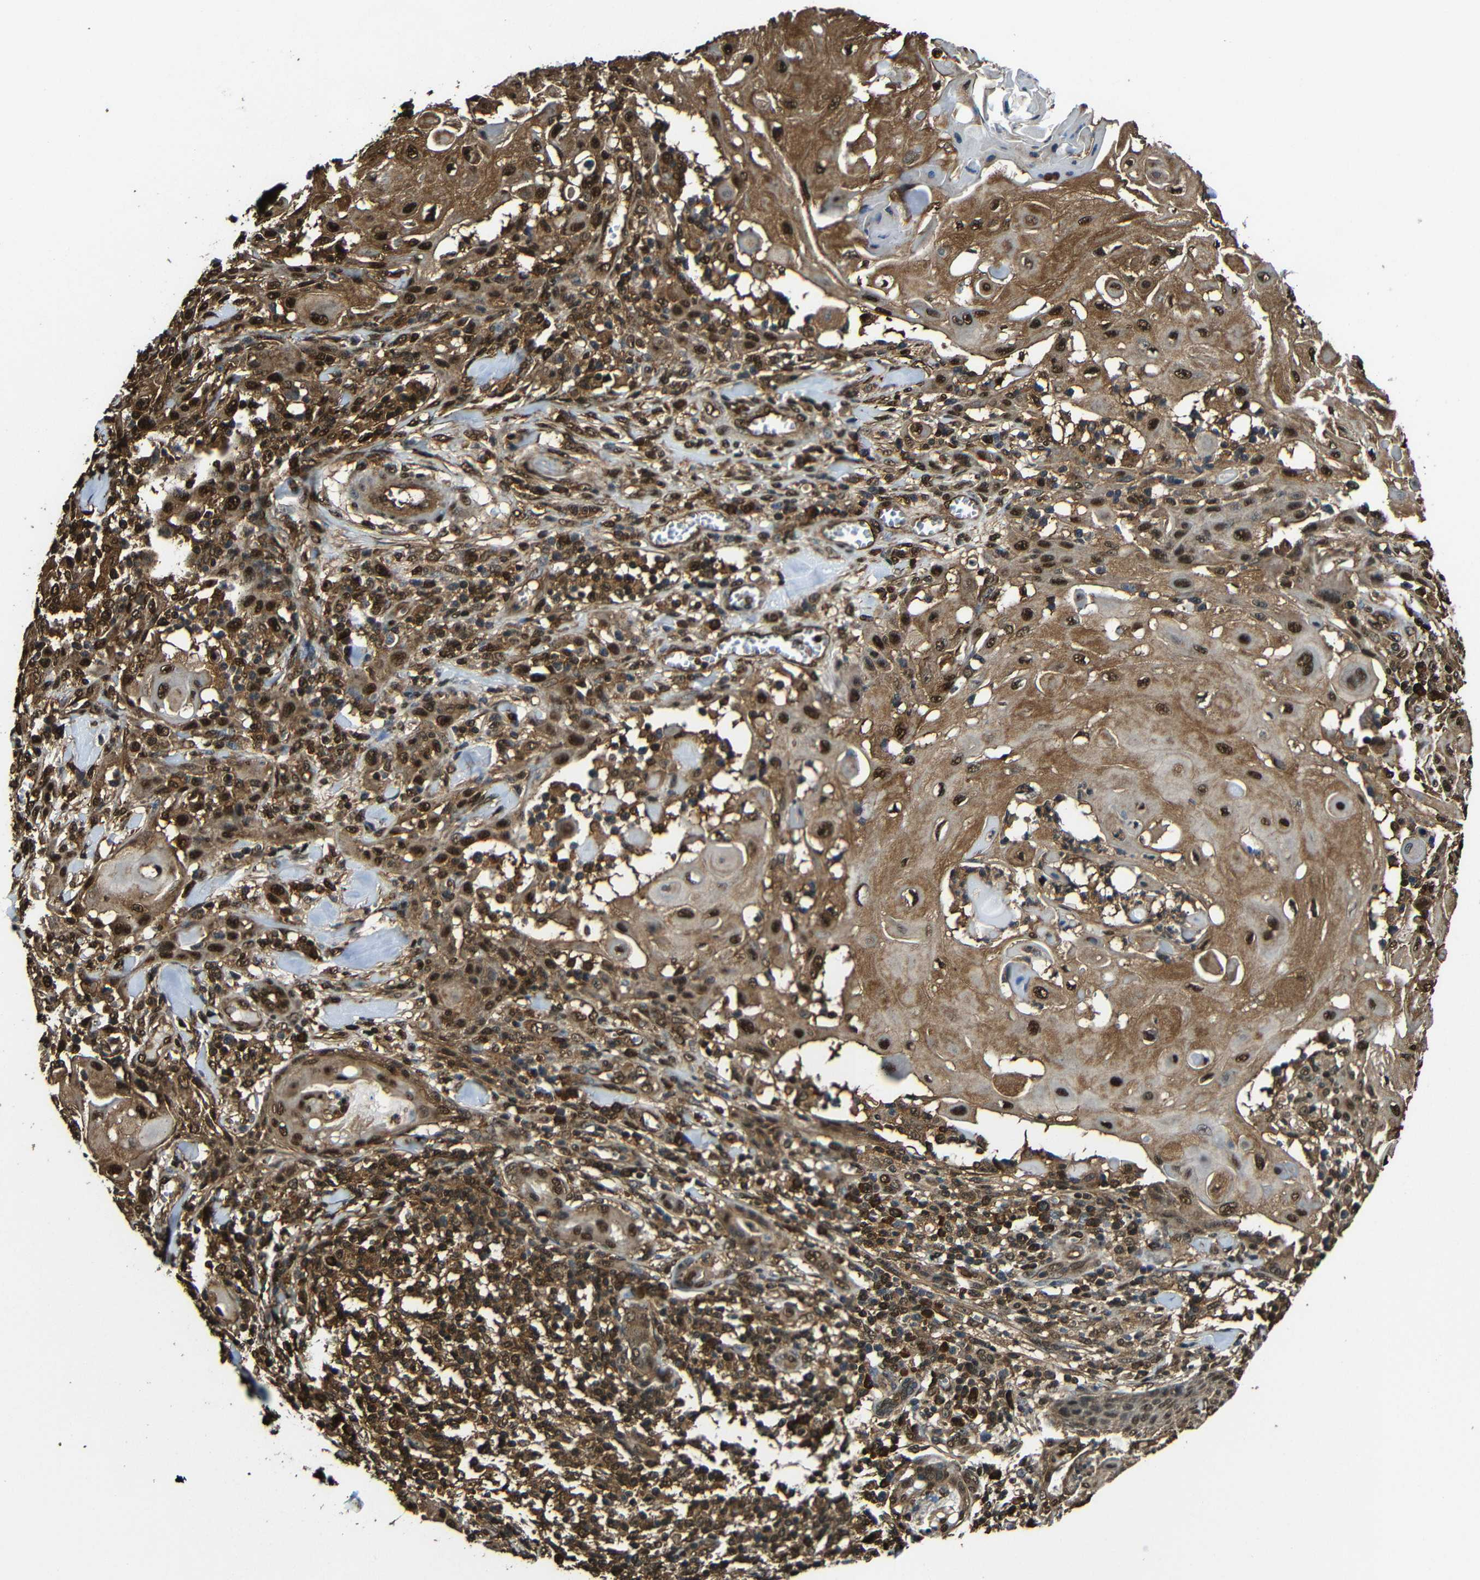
{"staining": {"intensity": "strong", "quantity": ">75%", "location": "cytoplasmic/membranous,nuclear"}, "tissue": "skin cancer", "cell_type": "Tumor cells", "image_type": "cancer", "snomed": [{"axis": "morphology", "description": "Squamous cell carcinoma, NOS"}, {"axis": "topography", "description": "Skin"}], "caption": "Skin squamous cell carcinoma was stained to show a protein in brown. There is high levels of strong cytoplasmic/membranous and nuclear positivity in about >75% of tumor cells. The staining was performed using DAB (3,3'-diaminobenzidine), with brown indicating positive protein expression. Nuclei are stained blue with hematoxylin.", "gene": "VCP", "patient": {"sex": "male", "age": 24}}